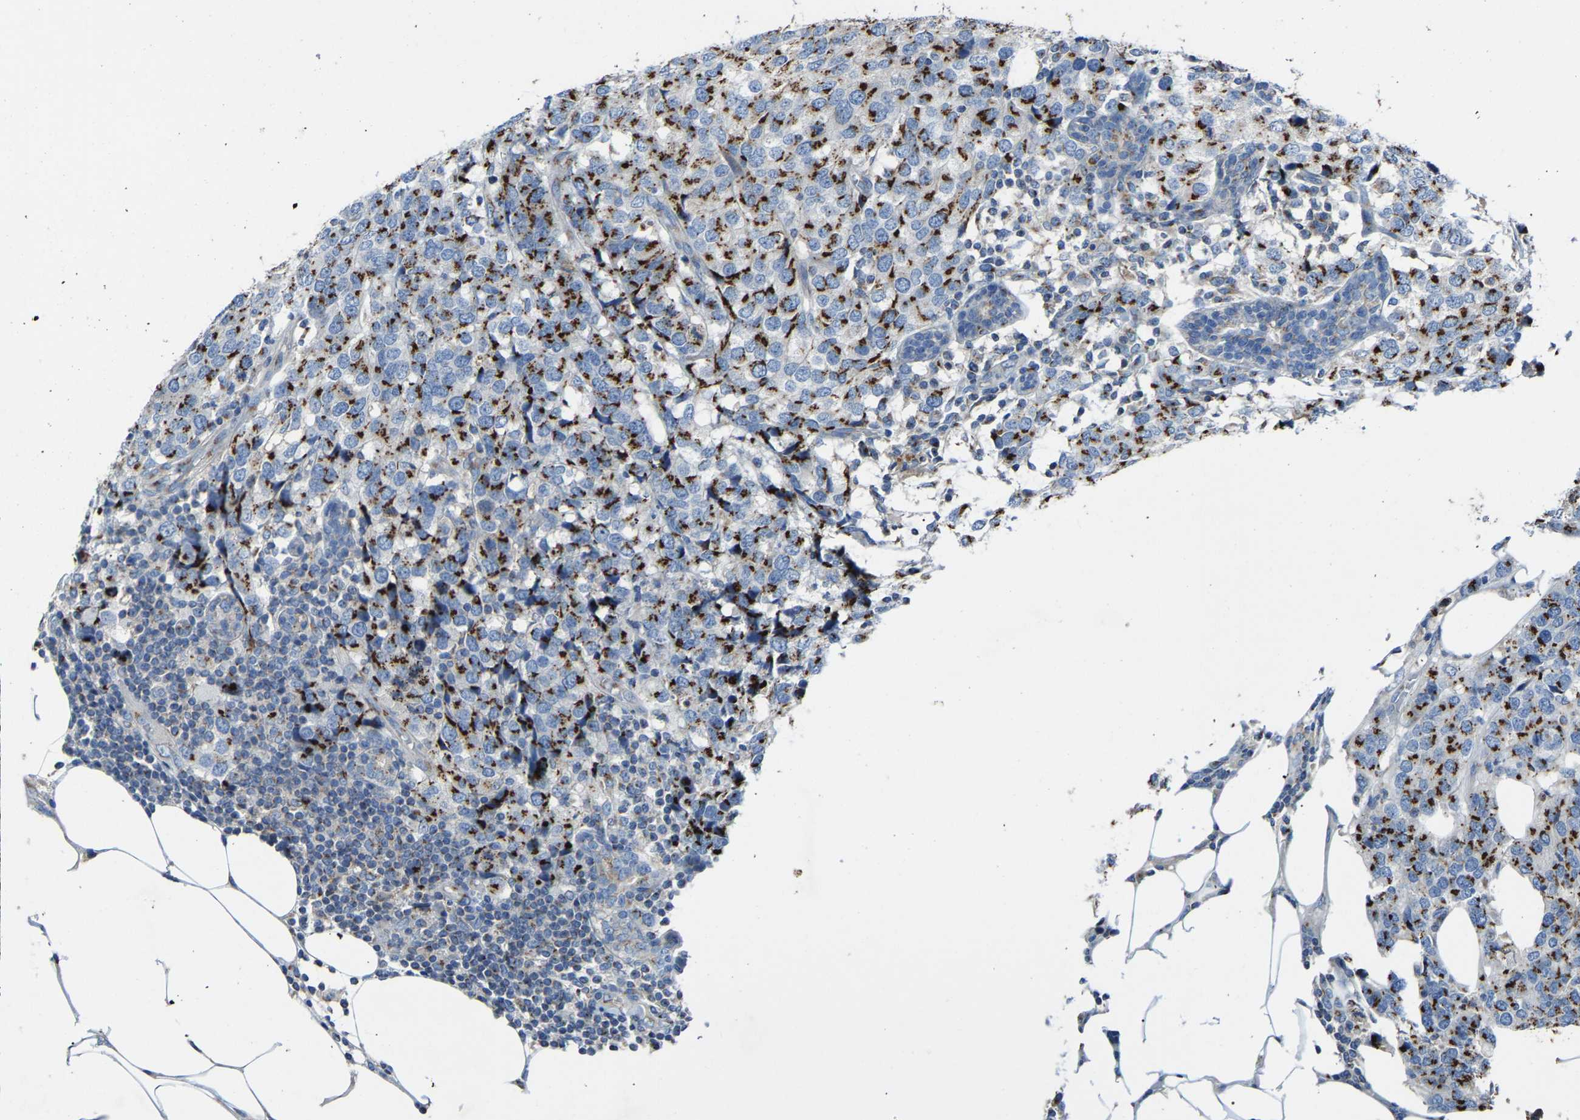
{"staining": {"intensity": "strong", "quantity": ">75%", "location": "cytoplasmic/membranous"}, "tissue": "breast cancer", "cell_type": "Tumor cells", "image_type": "cancer", "snomed": [{"axis": "morphology", "description": "Lobular carcinoma"}, {"axis": "topography", "description": "Breast"}], "caption": "Lobular carcinoma (breast) stained with a protein marker exhibits strong staining in tumor cells.", "gene": "CANT1", "patient": {"sex": "female", "age": 59}}